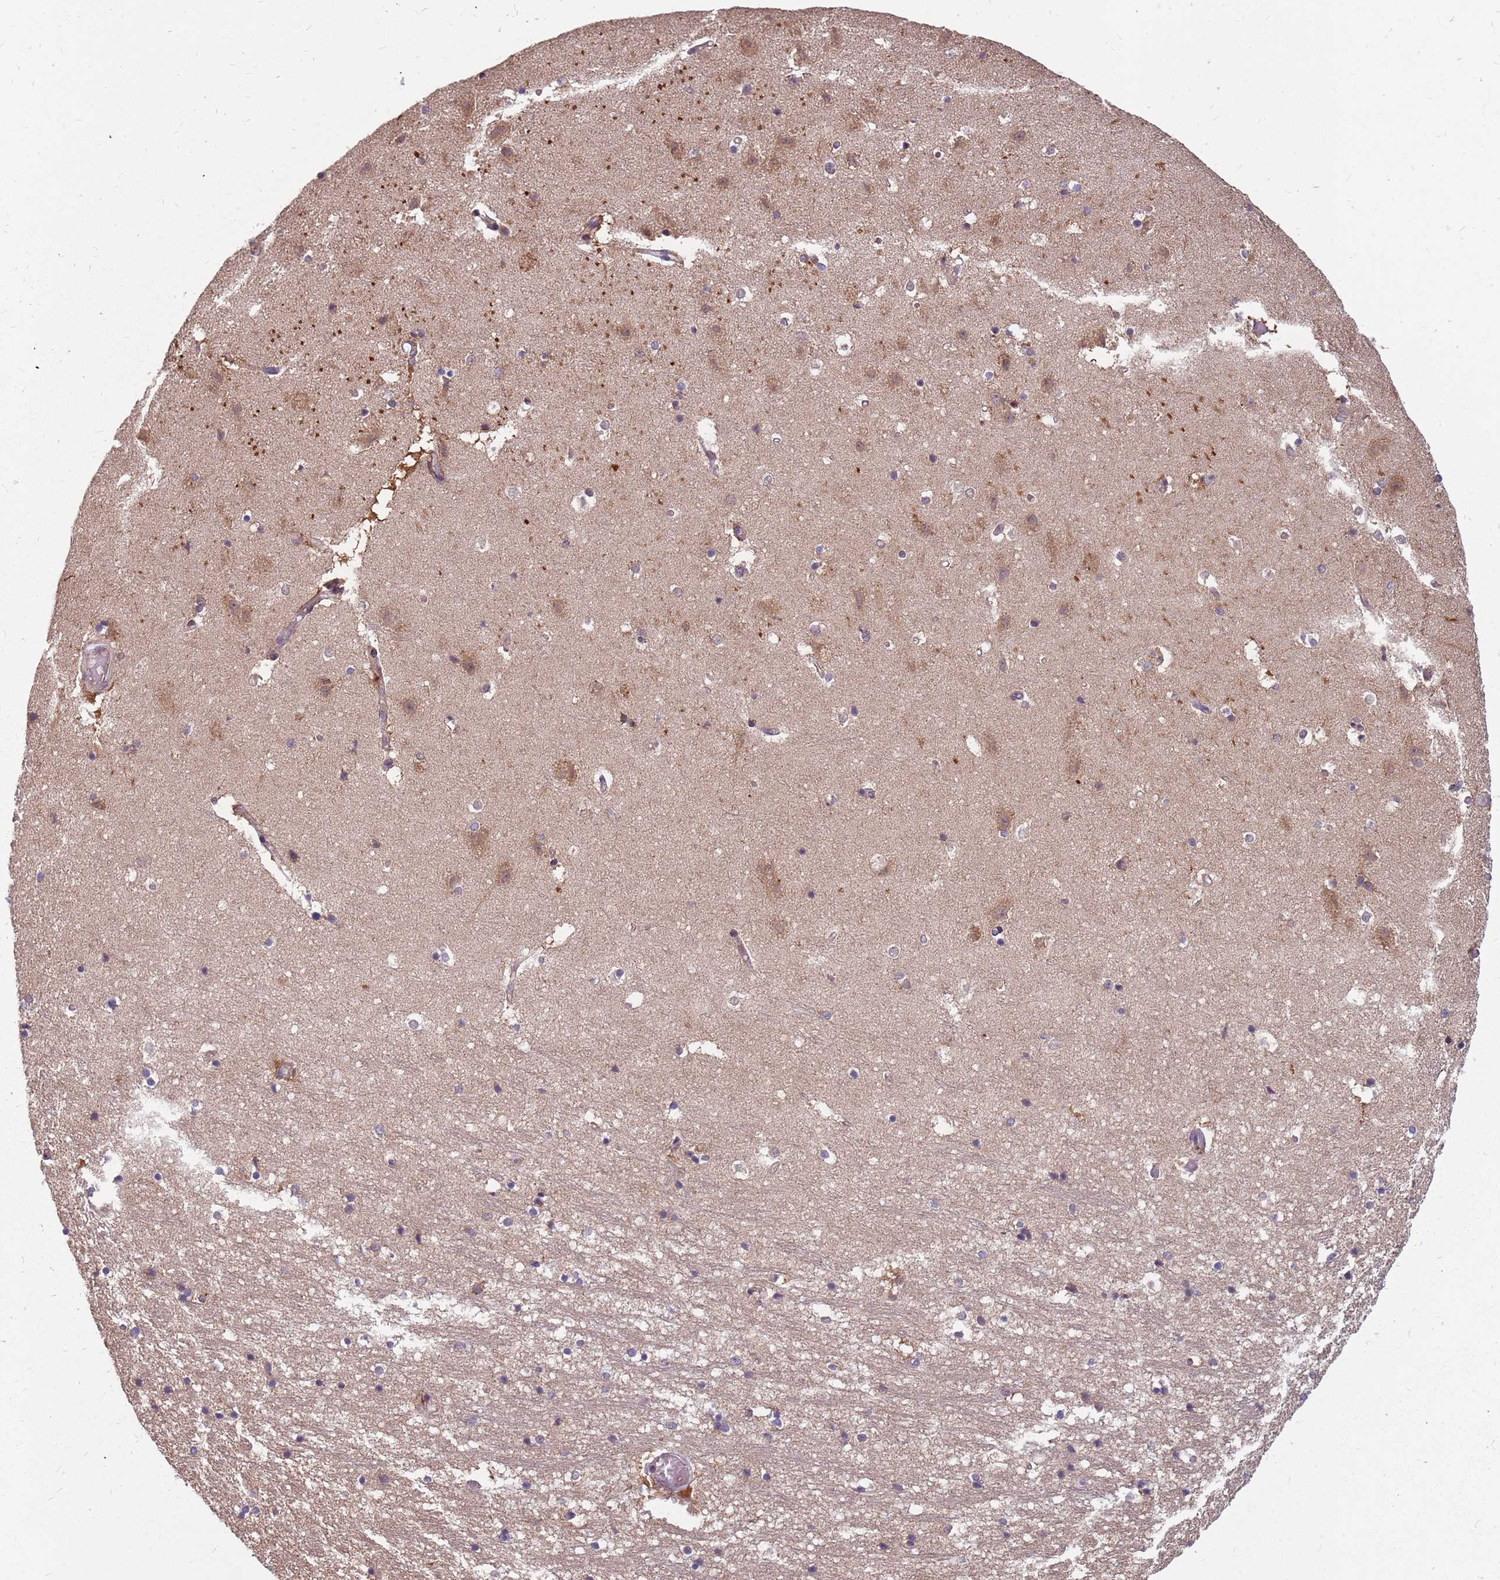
{"staining": {"intensity": "negative", "quantity": "none", "location": "none"}, "tissue": "hippocampus", "cell_type": "Glial cells", "image_type": "normal", "snomed": [{"axis": "morphology", "description": "Normal tissue, NOS"}, {"axis": "topography", "description": "Hippocampus"}], "caption": "Immunohistochemistry (IHC) of benign human hippocampus demonstrates no positivity in glial cells.", "gene": "NME4", "patient": {"sex": "female", "age": 52}}